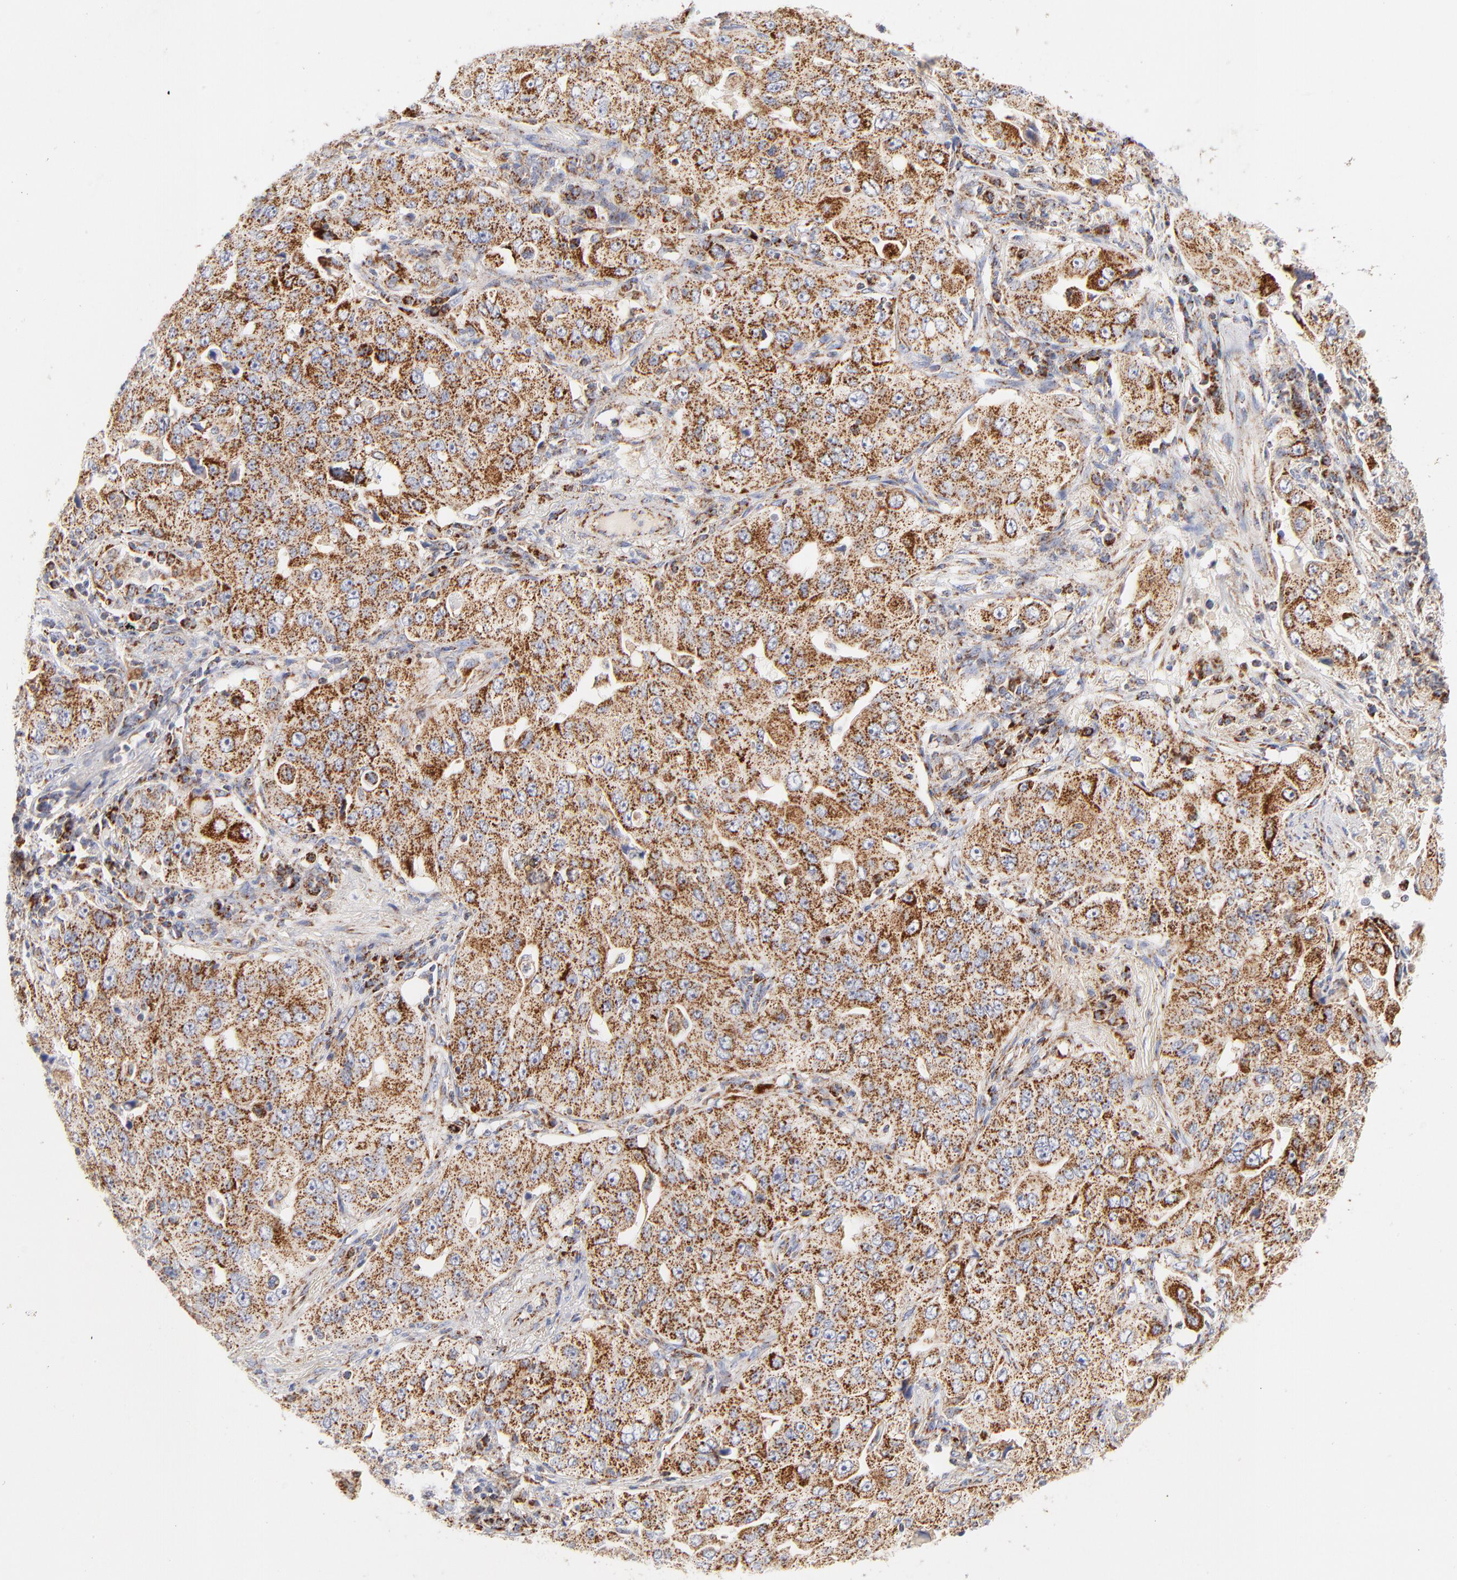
{"staining": {"intensity": "strong", "quantity": ">75%", "location": "cytoplasmic/membranous"}, "tissue": "lung cancer", "cell_type": "Tumor cells", "image_type": "cancer", "snomed": [{"axis": "morphology", "description": "Adenocarcinoma, NOS"}, {"axis": "topography", "description": "Lung"}], "caption": "Brown immunohistochemical staining in human lung adenocarcinoma reveals strong cytoplasmic/membranous expression in about >75% of tumor cells.", "gene": "DLAT", "patient": {"sex": "male", "age": 84}}